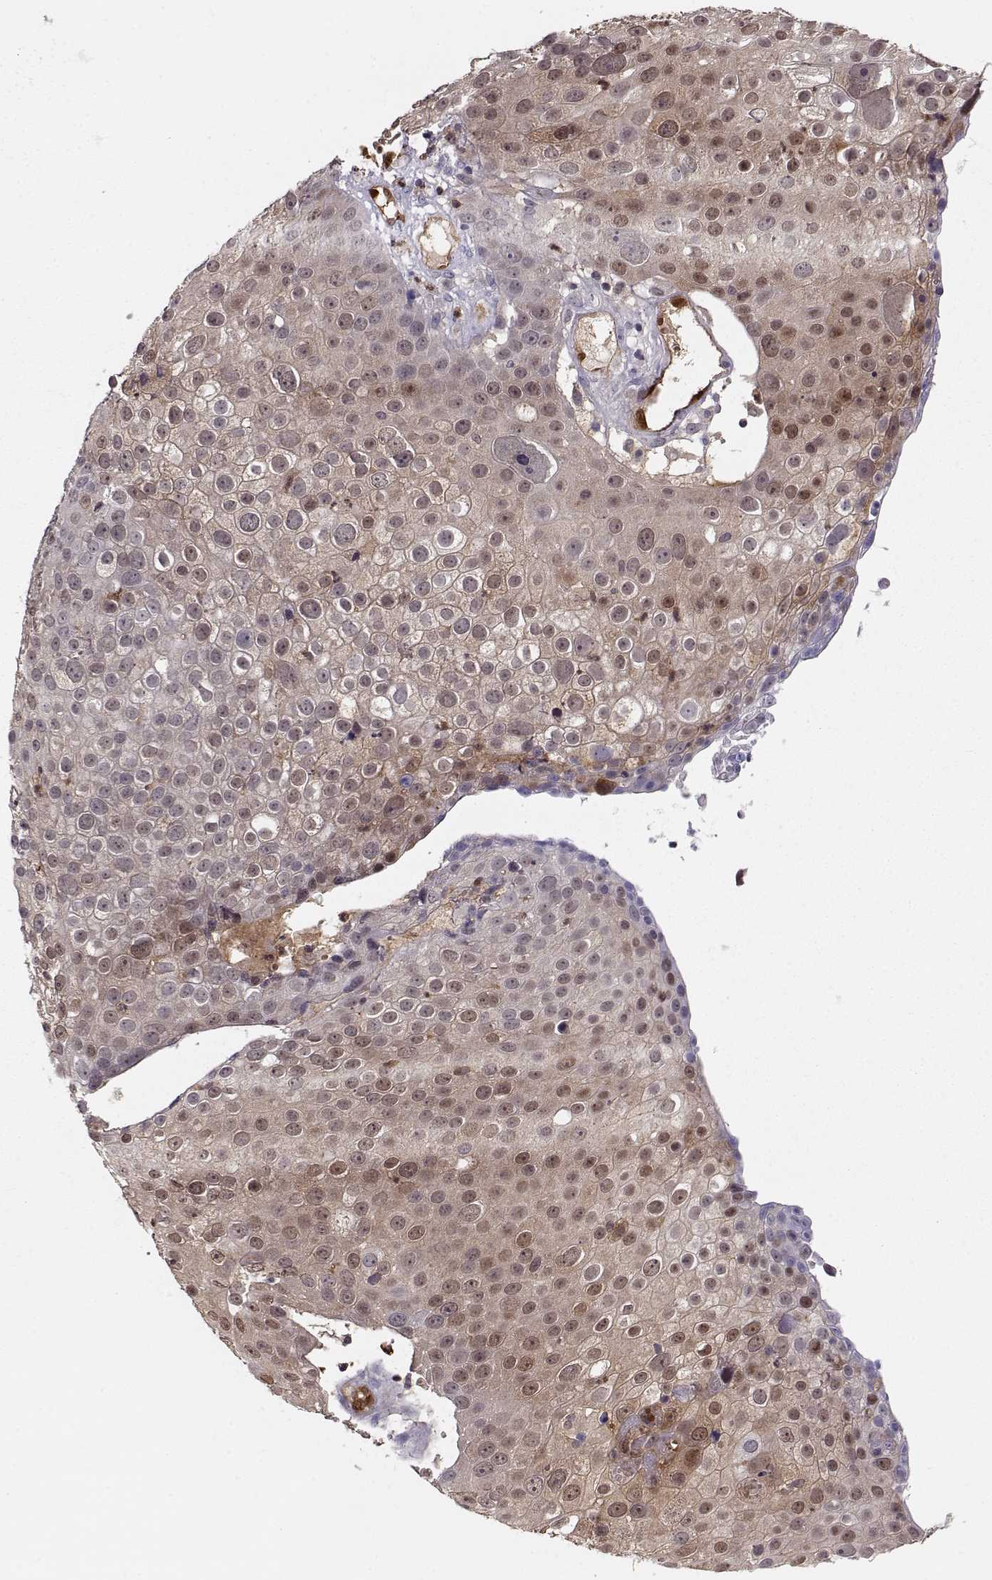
{"staining": {"intensity": "weak", "quantity": ">75%", "location": "cytoplasmic/membranous"}, "tissue": "skin cancer", "cell_type": "Tumor cells", "image_type": "cancer", "snomed": [{"axis": "morphology", "description": "Squamous cell carcinoma, NOS"}, {"axis": "topography", "description": "Skin"}], "caption": "Immunohistochemical staining of skin squamous cell carcinoma exhibits low levels of weak cytoplasmic/membranous protein staining in about >75% of tumor cells. The protein is shown in brown color, while the nuclei are stained blue.", "gene": "PNP", "patient": {"sex": "male", "age": 71}}